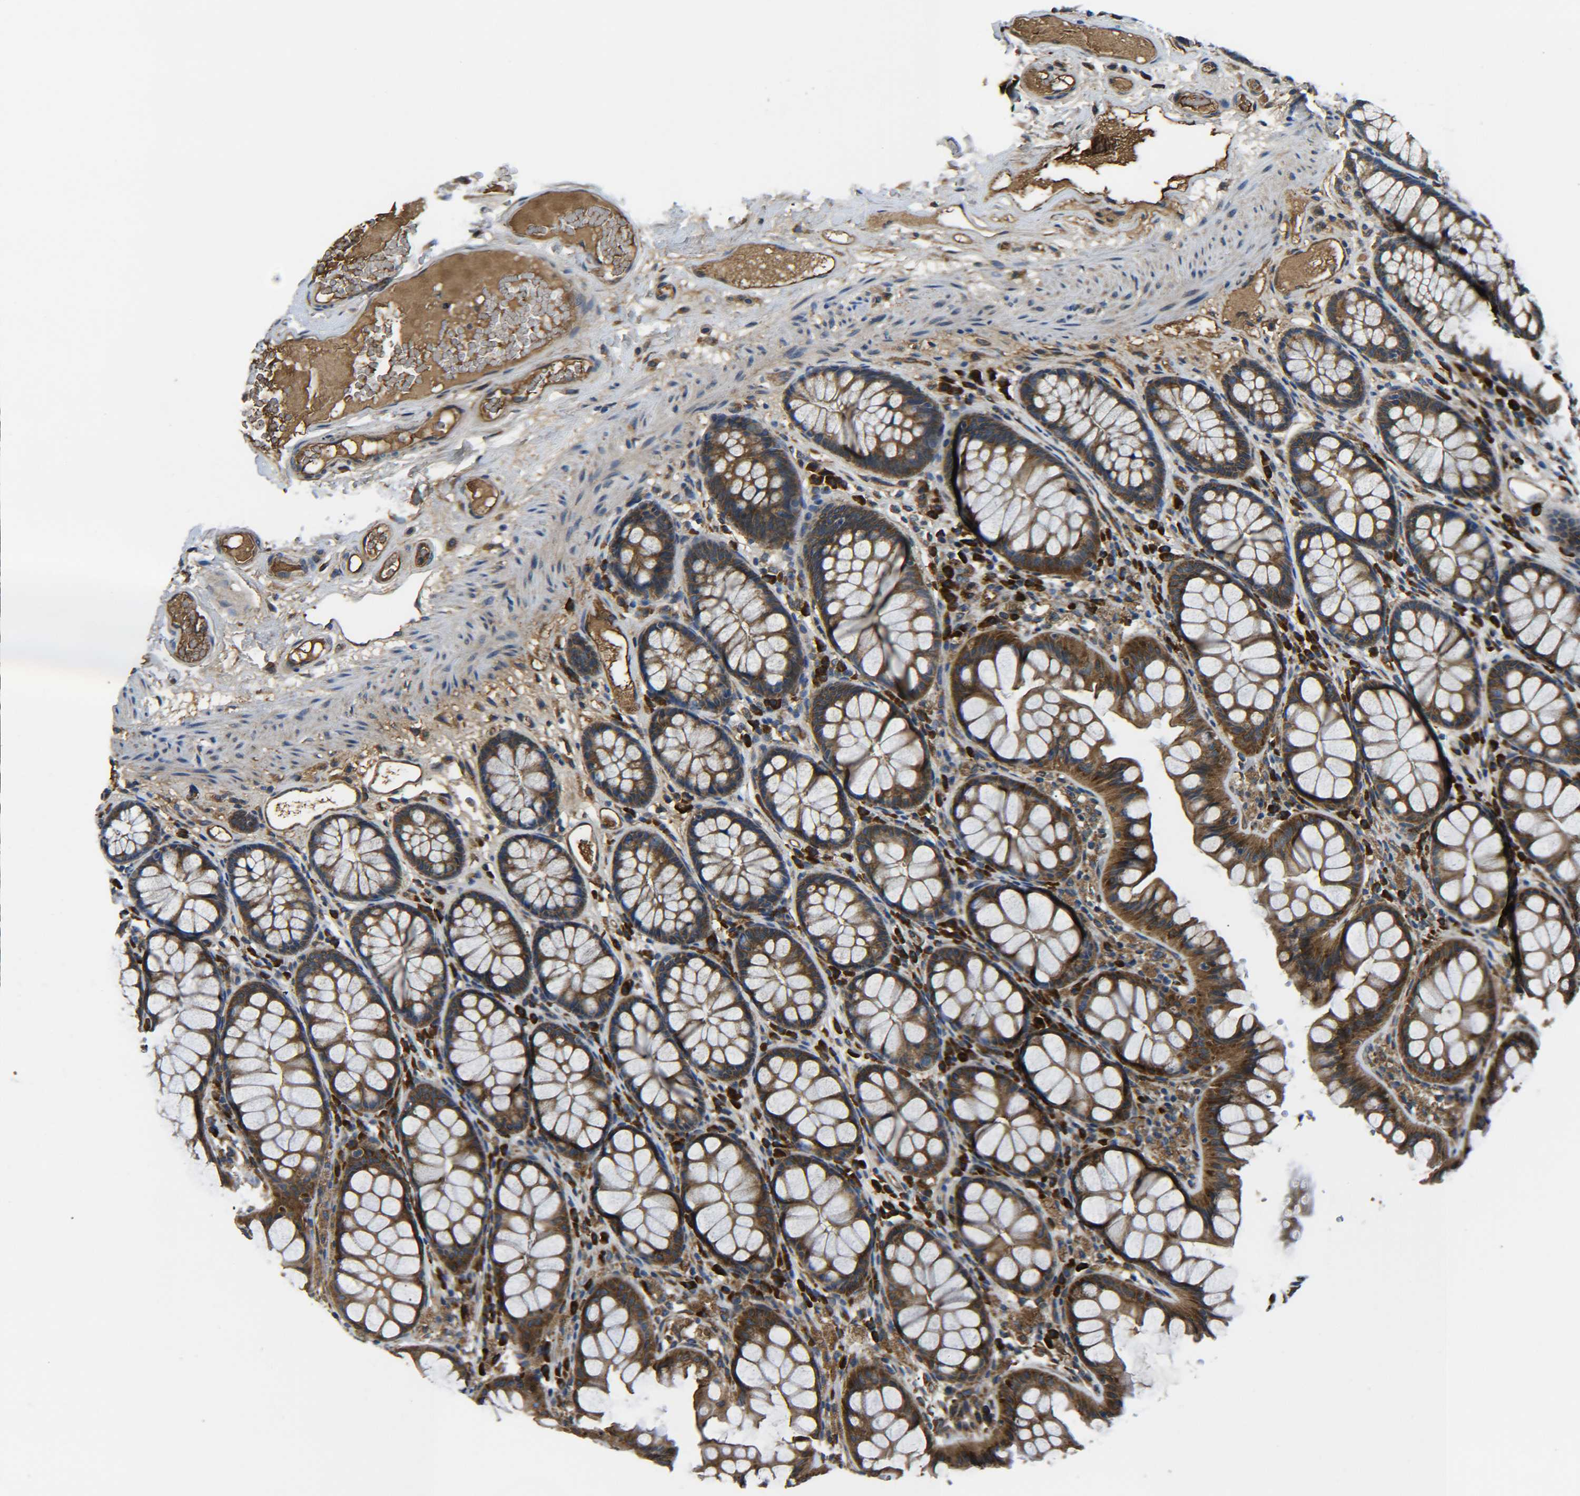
{"staining": {"intensity": "strong", "quantity": ">75%", "location": "cytoplasmic/membranous"}, "tissue": "colon", "cell_type": "Endothelial cells", "image_type": "normal", "snomed": [{"axis": "morphology", "description": "Normal tissue, NOS"}, {"axis": "topography", "description": "Colon"}], "caption": "A high-resolution micrograph shows immunohistochemistry (IHC) staining of benign colon, which reveals strong cytoplasmic/membranous staining in approximately >75% of endothelial cells.", "gene": "PREB", "patient": {"sex": "female", "age": 55}}